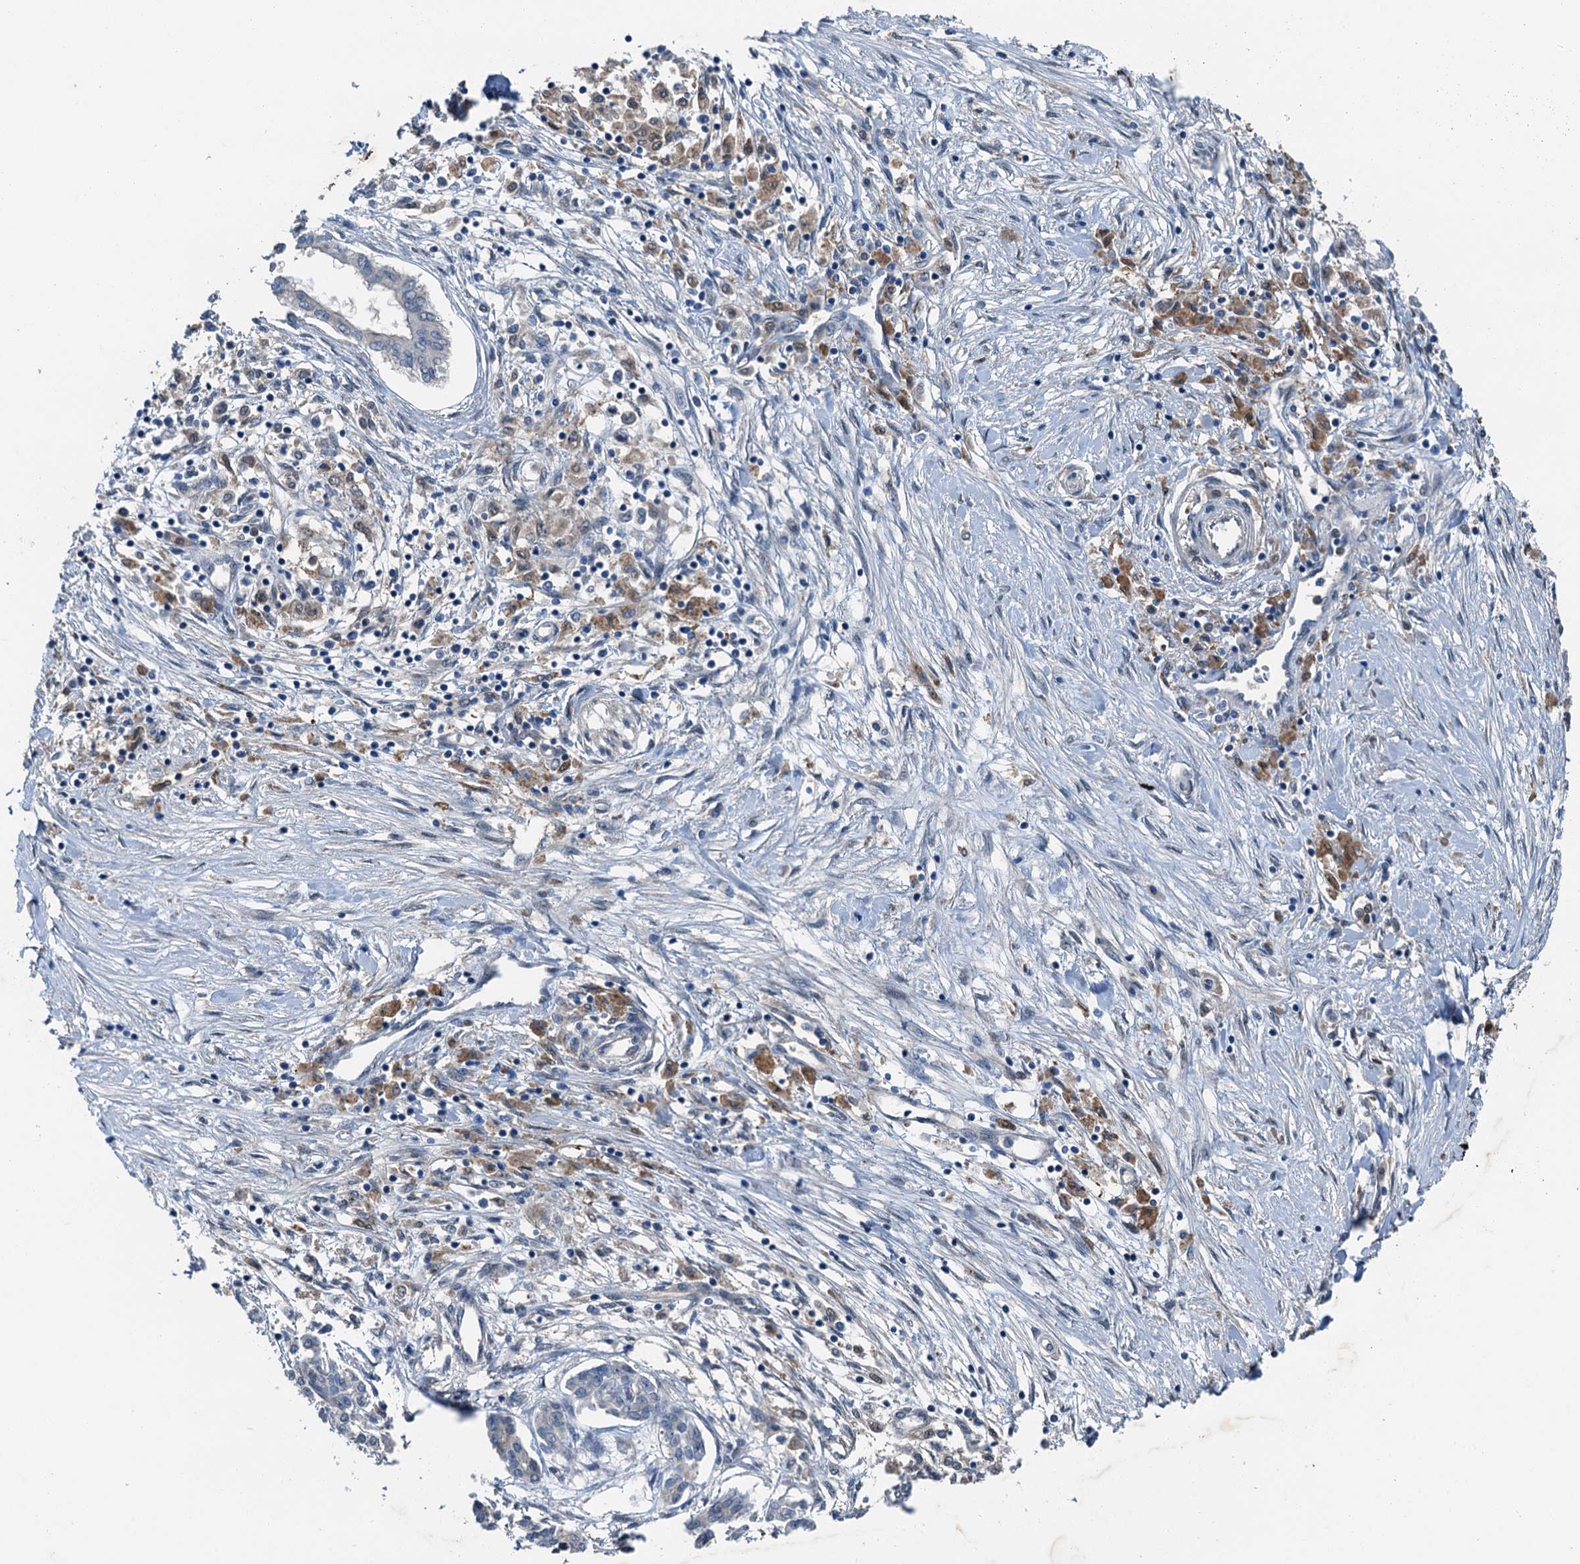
{"staining": {"intensity": "negative", "quantity": "none", "location": "none"}, "tissue": "pancreatic cancer", "cell_type": "Tumor cells", "image_type": "cancer", "snomed": [{"axis": "morphology", "description": "Adenocarcinoma, NOS"}, {"axis": "topography", "description": "Pancreas"}], "caption": "An image of human pancreatic cancer (adenocarcinoma) is negative for staining in tumor cells.", "gene": "RNH1", "patient": {"sex": "female", "age": 50}}